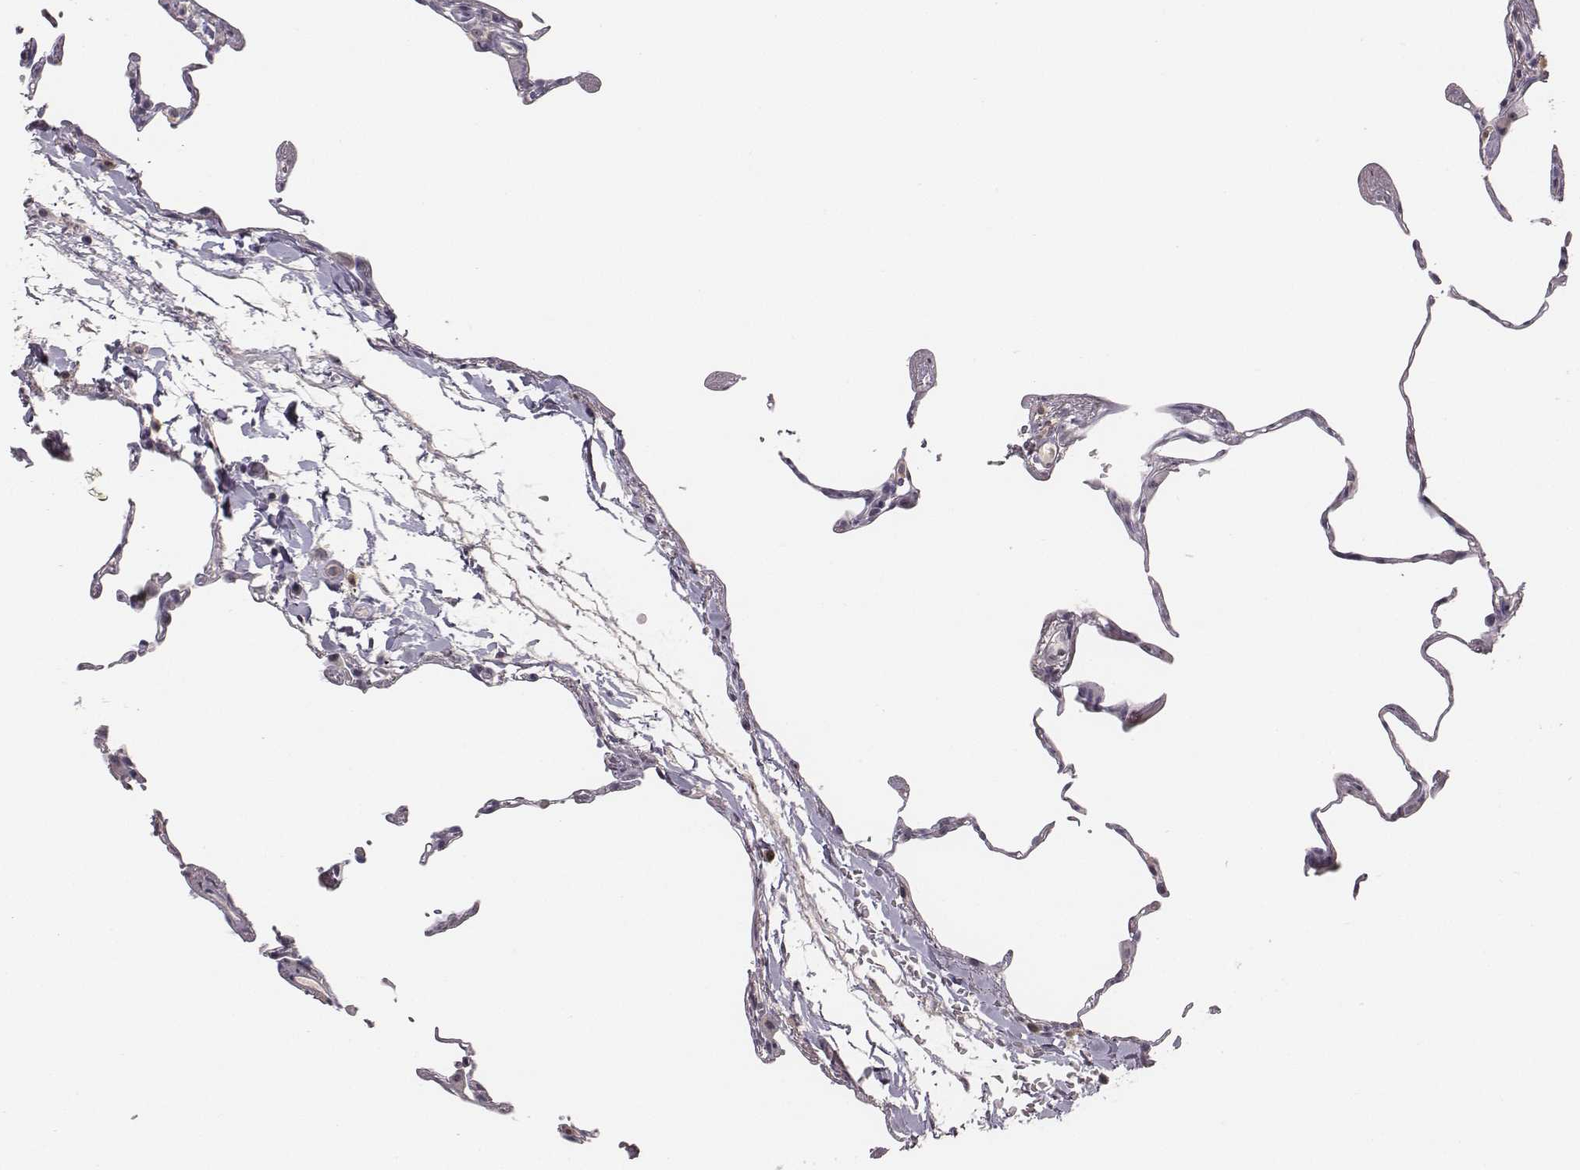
{"staining": {"intensity": "negative", "quantity": "none", "location": "none"}, "tissue": "lung", "cell_type": "Alveolar cells", "image_type": "normal", "snomed": [{"axis": "morphology", "description": "Normal tissue, NOS"}, {"axis": "topography", "description": "Lung"}], "caption": "Normal lung was stained to show a protein in brown. There is no significant positivity in alveolar cells.", "gene": "NIFK", "patient": {"sex": "female", "age": 57}}